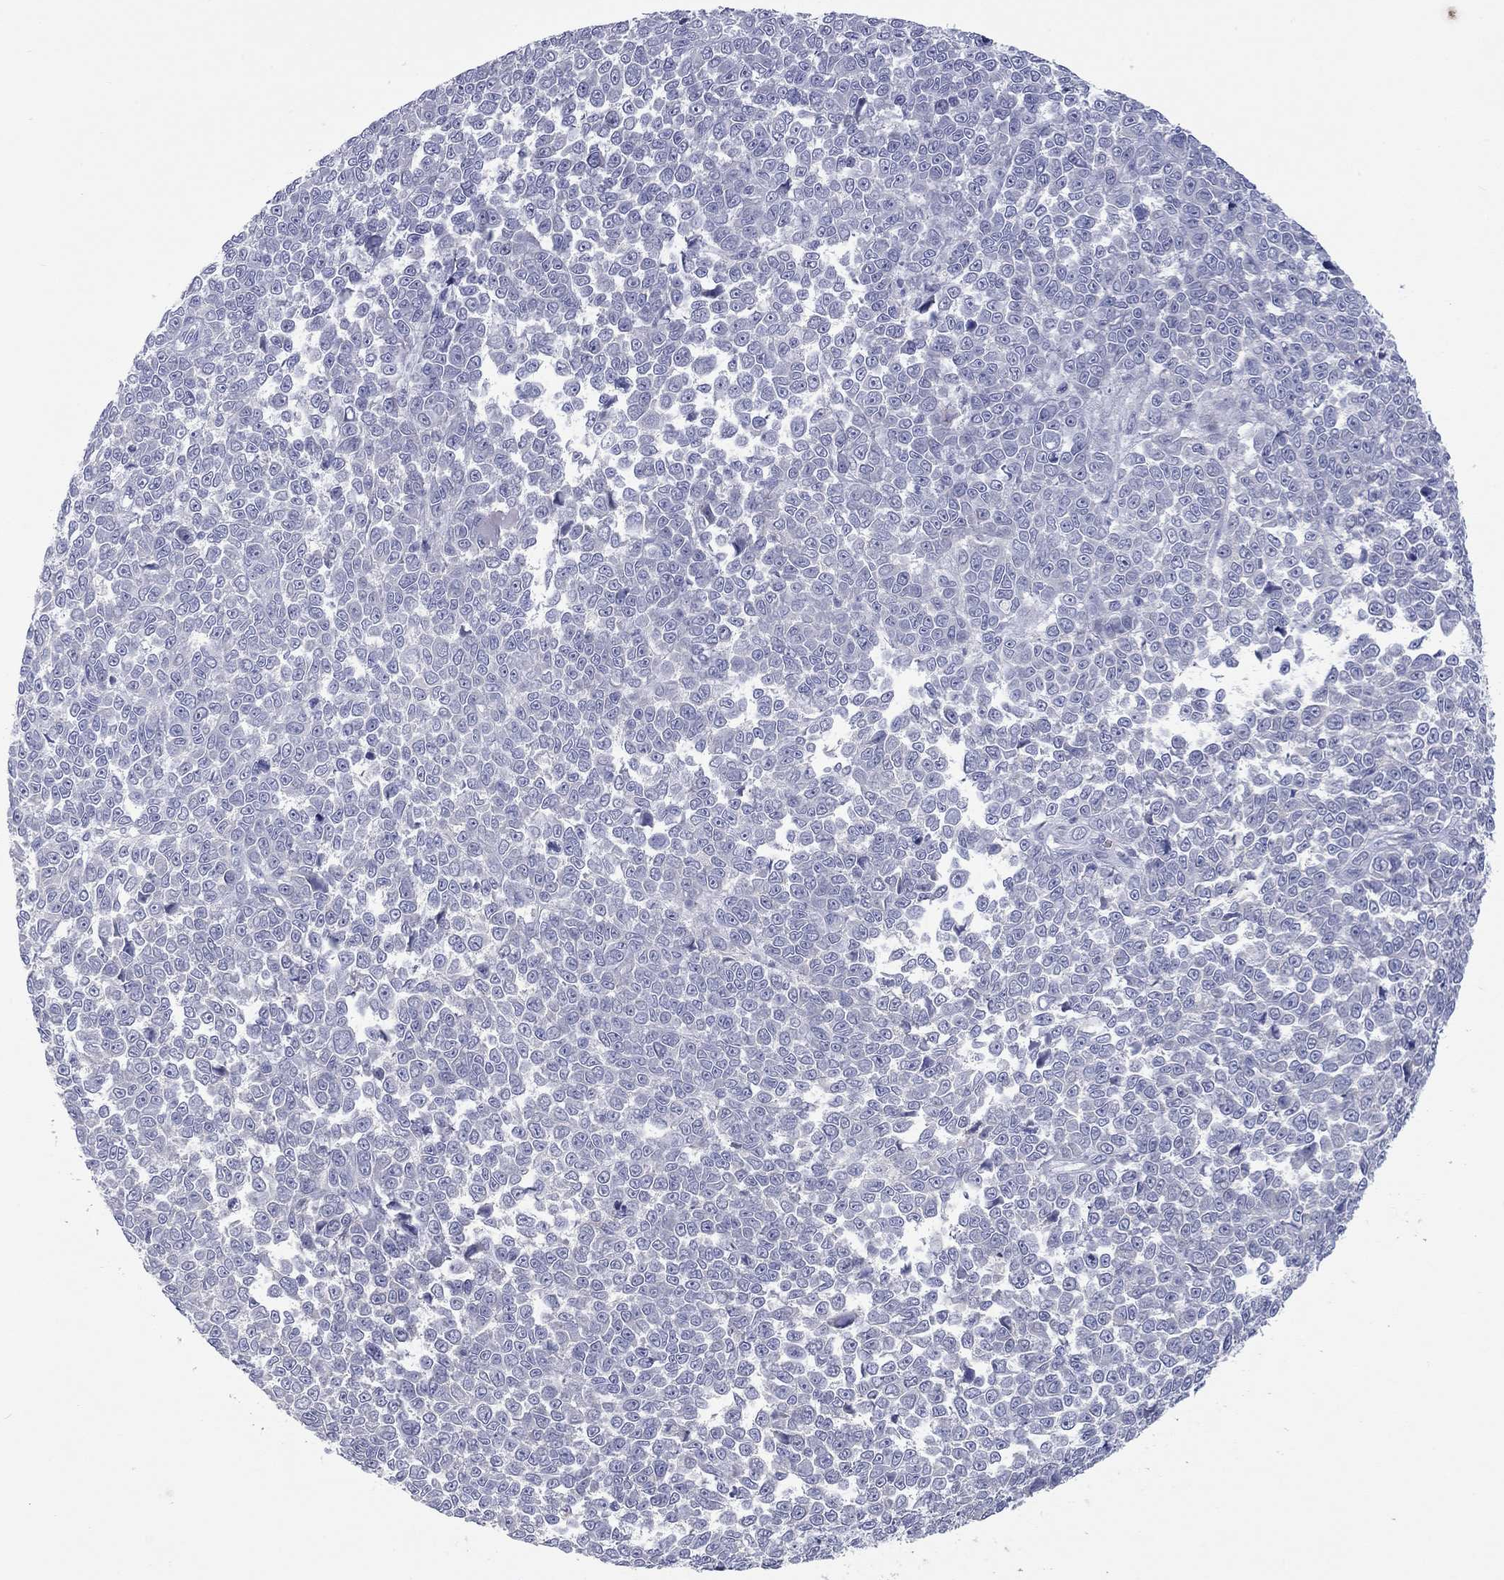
{"staining": {"intensity": "negative", "quantity": "none", "location": "none"}, "tissue": "melanoma", "cell_type": "Tumor cells", "image_type": "cancer", "snomed": [{"axis": "morphology", "description": "Malignant melanoma, NOS"}, {"axis": "topography", "description": "Skin"}], "caption": "The micrograph reveals no staining of tumor cells in melanoma.", "gene": "UNC119B", "patient": {"sex": "female", "age": 95}}